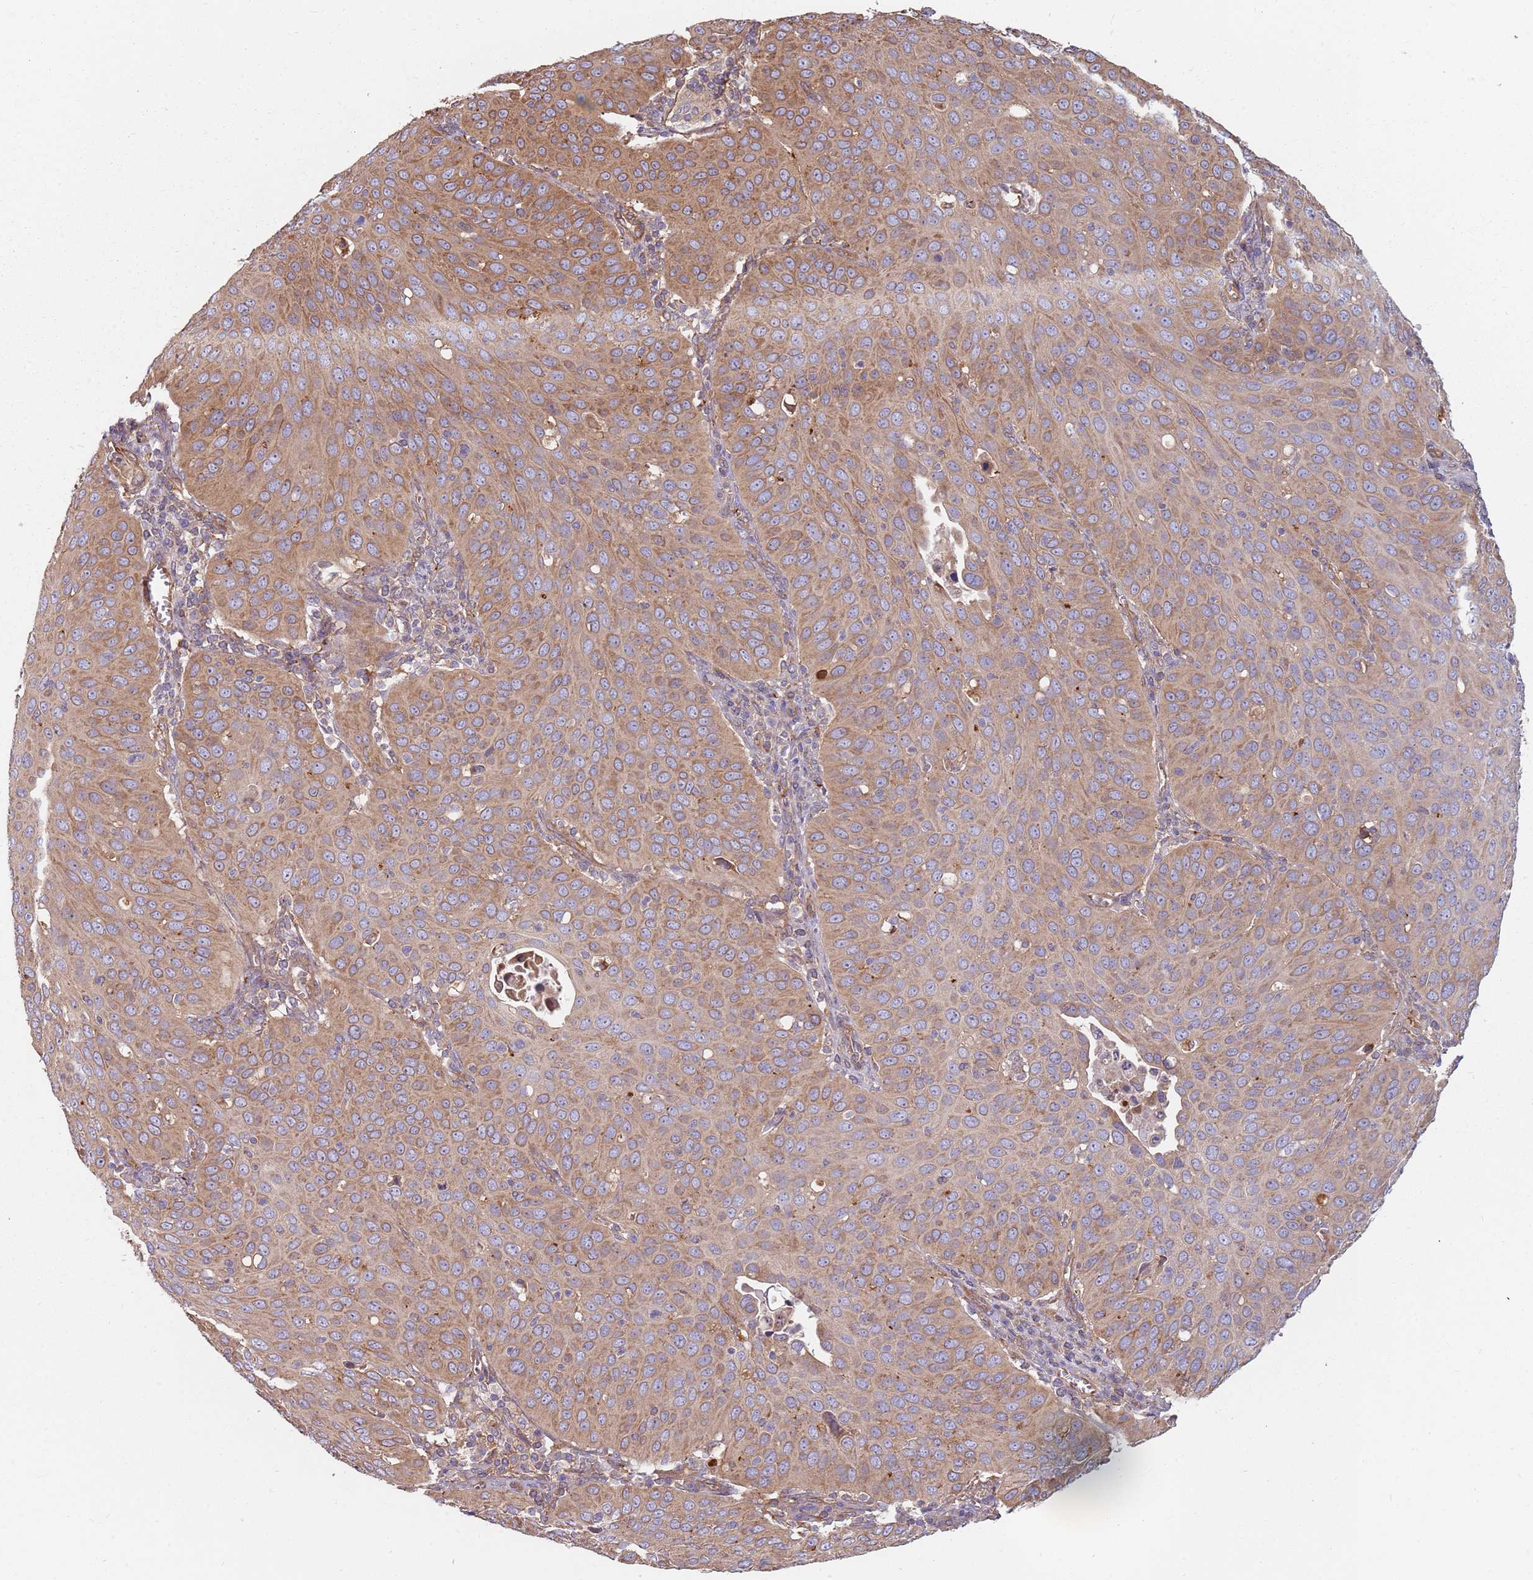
{"staining": {"intensity": "moderate", "quantity": "25%-75%", "location": "cytoplasmic/membranous"}, "tissue": "cervical cancer", "cell_type": "Tumor cells", "image_type": "cancer", "snomed": [{"axis": "morphology", "description": "Squamous cell carcinoma, NOS"}, {"axis": "topography", "description": "Cervix"}], "caption": "Tumor cells demonstrate medium levels of moderate cytoplasmic/membranous staining in about 25%-75% of cells in human cervical cancer (squamous cell carcinoma).", "gene": "SPDL1", "patient": {"sex": "female", "age": 36}}